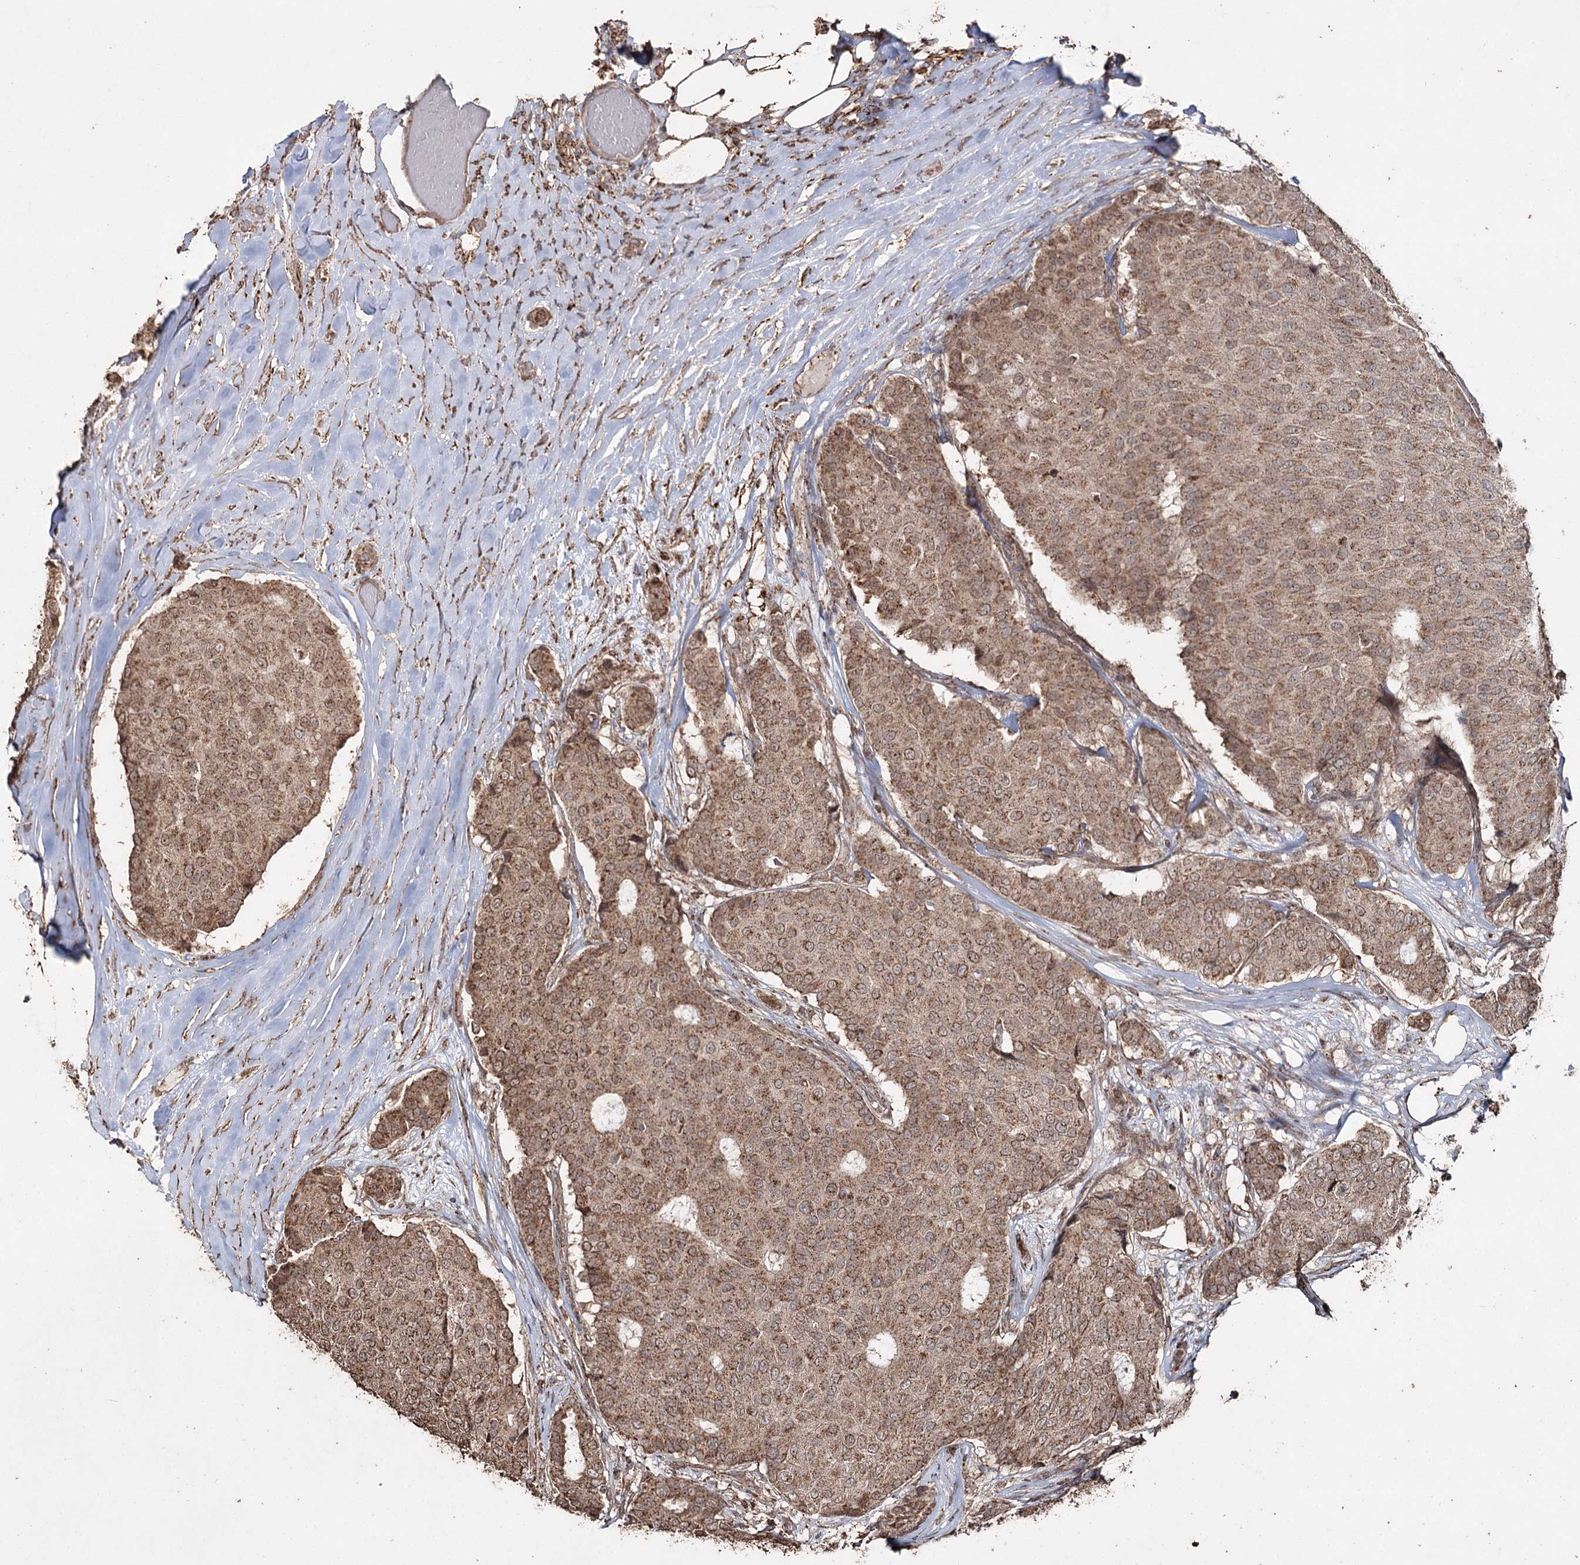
{"staining": {"intensity": "moderate", "quantity": ">75%", "location": "cytoplasmic/membranous"}, "tissue": "breast cancer", "cell_type": "Tumor cells", "image_type": "cancer", "snomed": [{"axis": "morphology", "description": "Duct carcinoma"}, {"axis": "topography", "description": "Breast"}], "caption": "Protein analysis of breast intraductal carcinoma tissue shows moderate cytoplasmic/membranous positivity in about >75% of tumor cells.", "gene": "SLF2", "patient": {"sex": "female", "age": 75}}